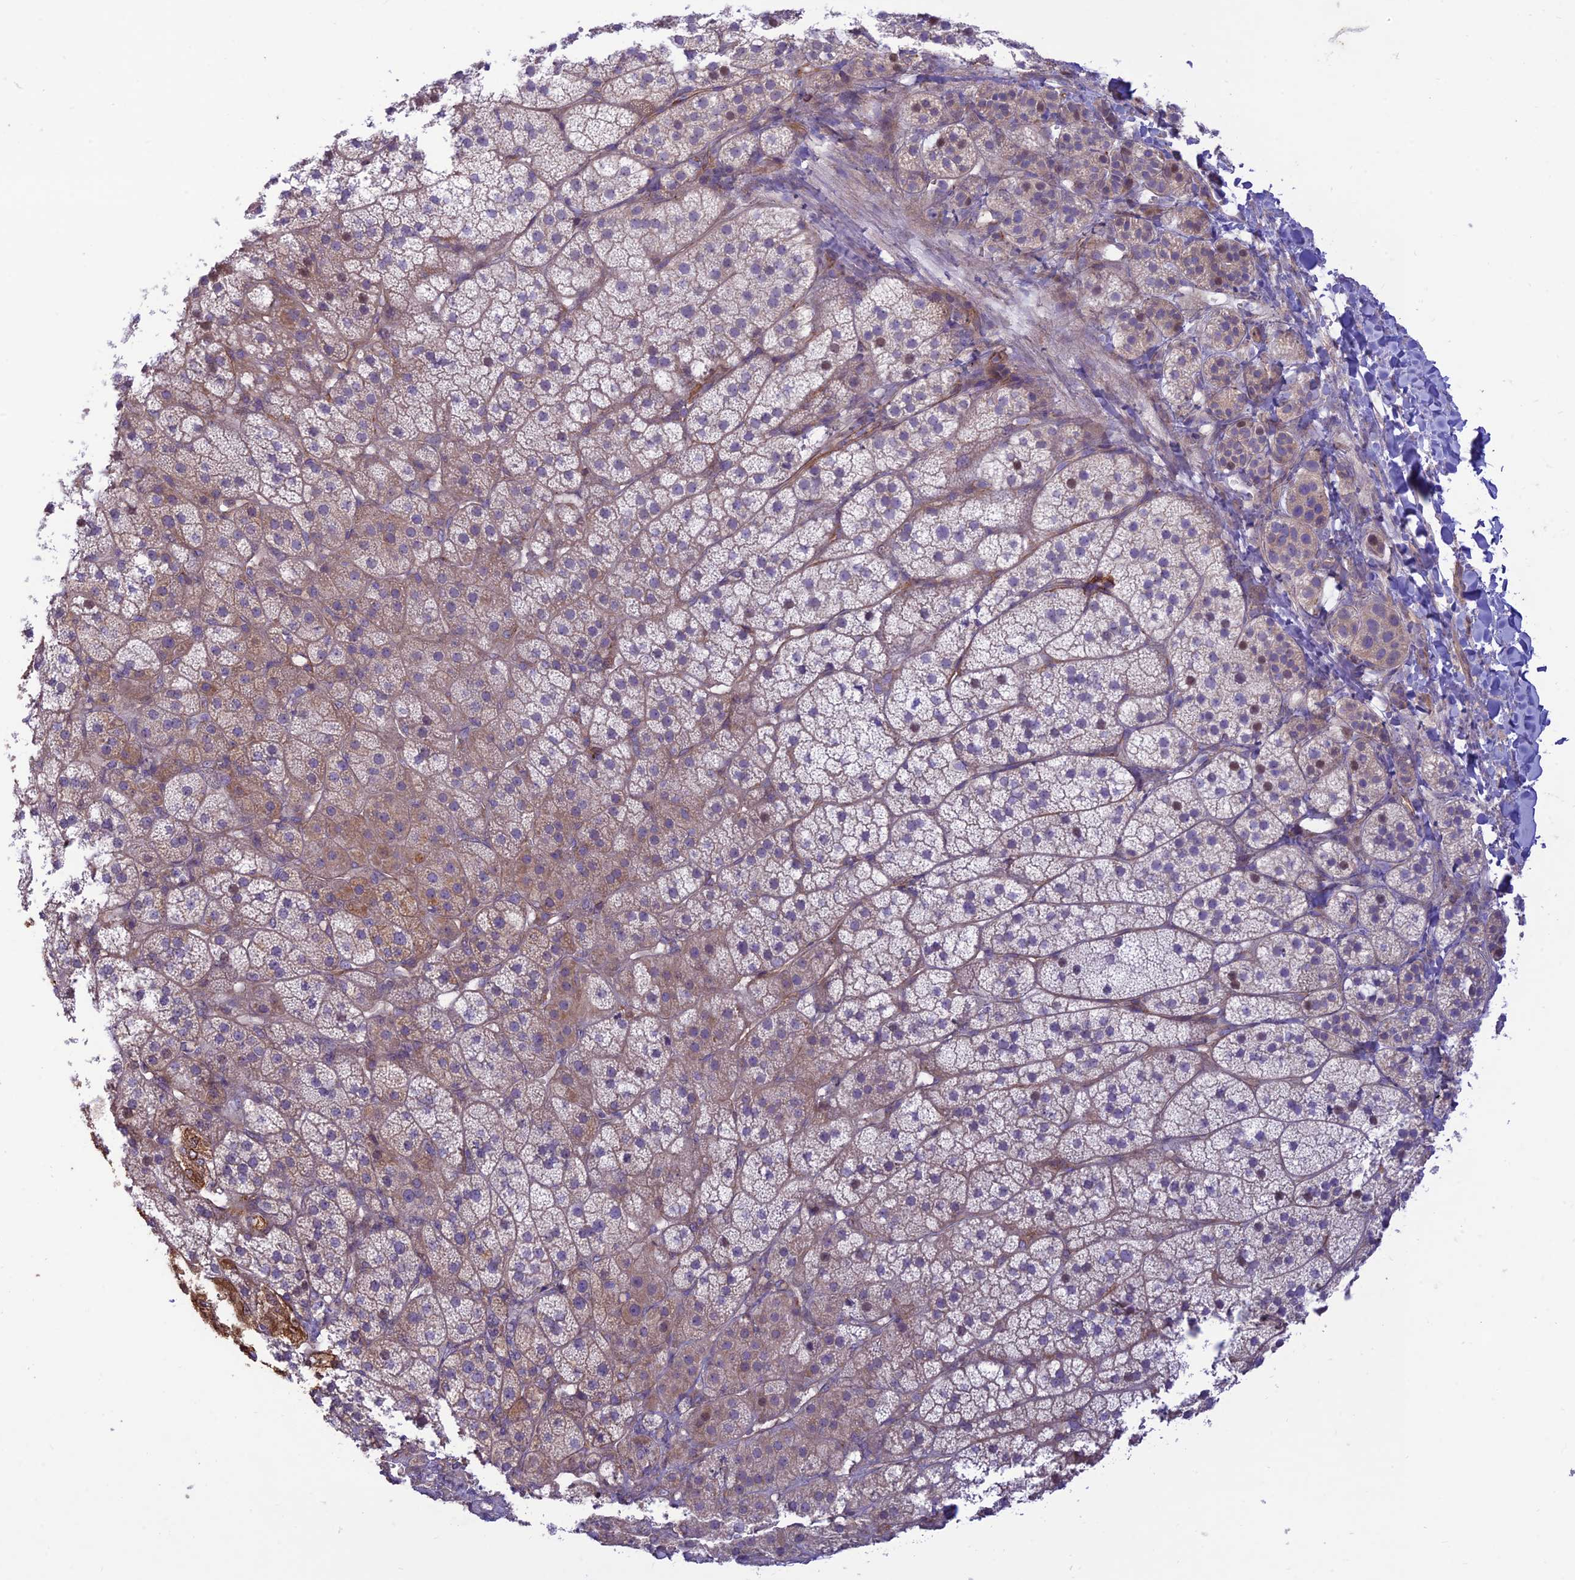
{"staining": {"intensity": "moderate", "quantity": "<25%", "location": "cytoplasmic/membranous,nuclear"}, "tissue": "adrenal gland", "cell_type": "Glandular cells", "image_type": "normal", "snomed": [{"axis": "morphology", "description": "Normal tissue, NOS"}, {"axis": "topography", "description": "Adrenal gland"}], "caption": "A photomicrograph showing moderate cytoplasmic/membranous,nuclear staining in approximately <25% of glandular cells in unremarkable adrenal gland, as visualized by brown immunohistochemical staining.", "gene": "KCNAB1", "patient": {"sex": "female", "age": 44}}